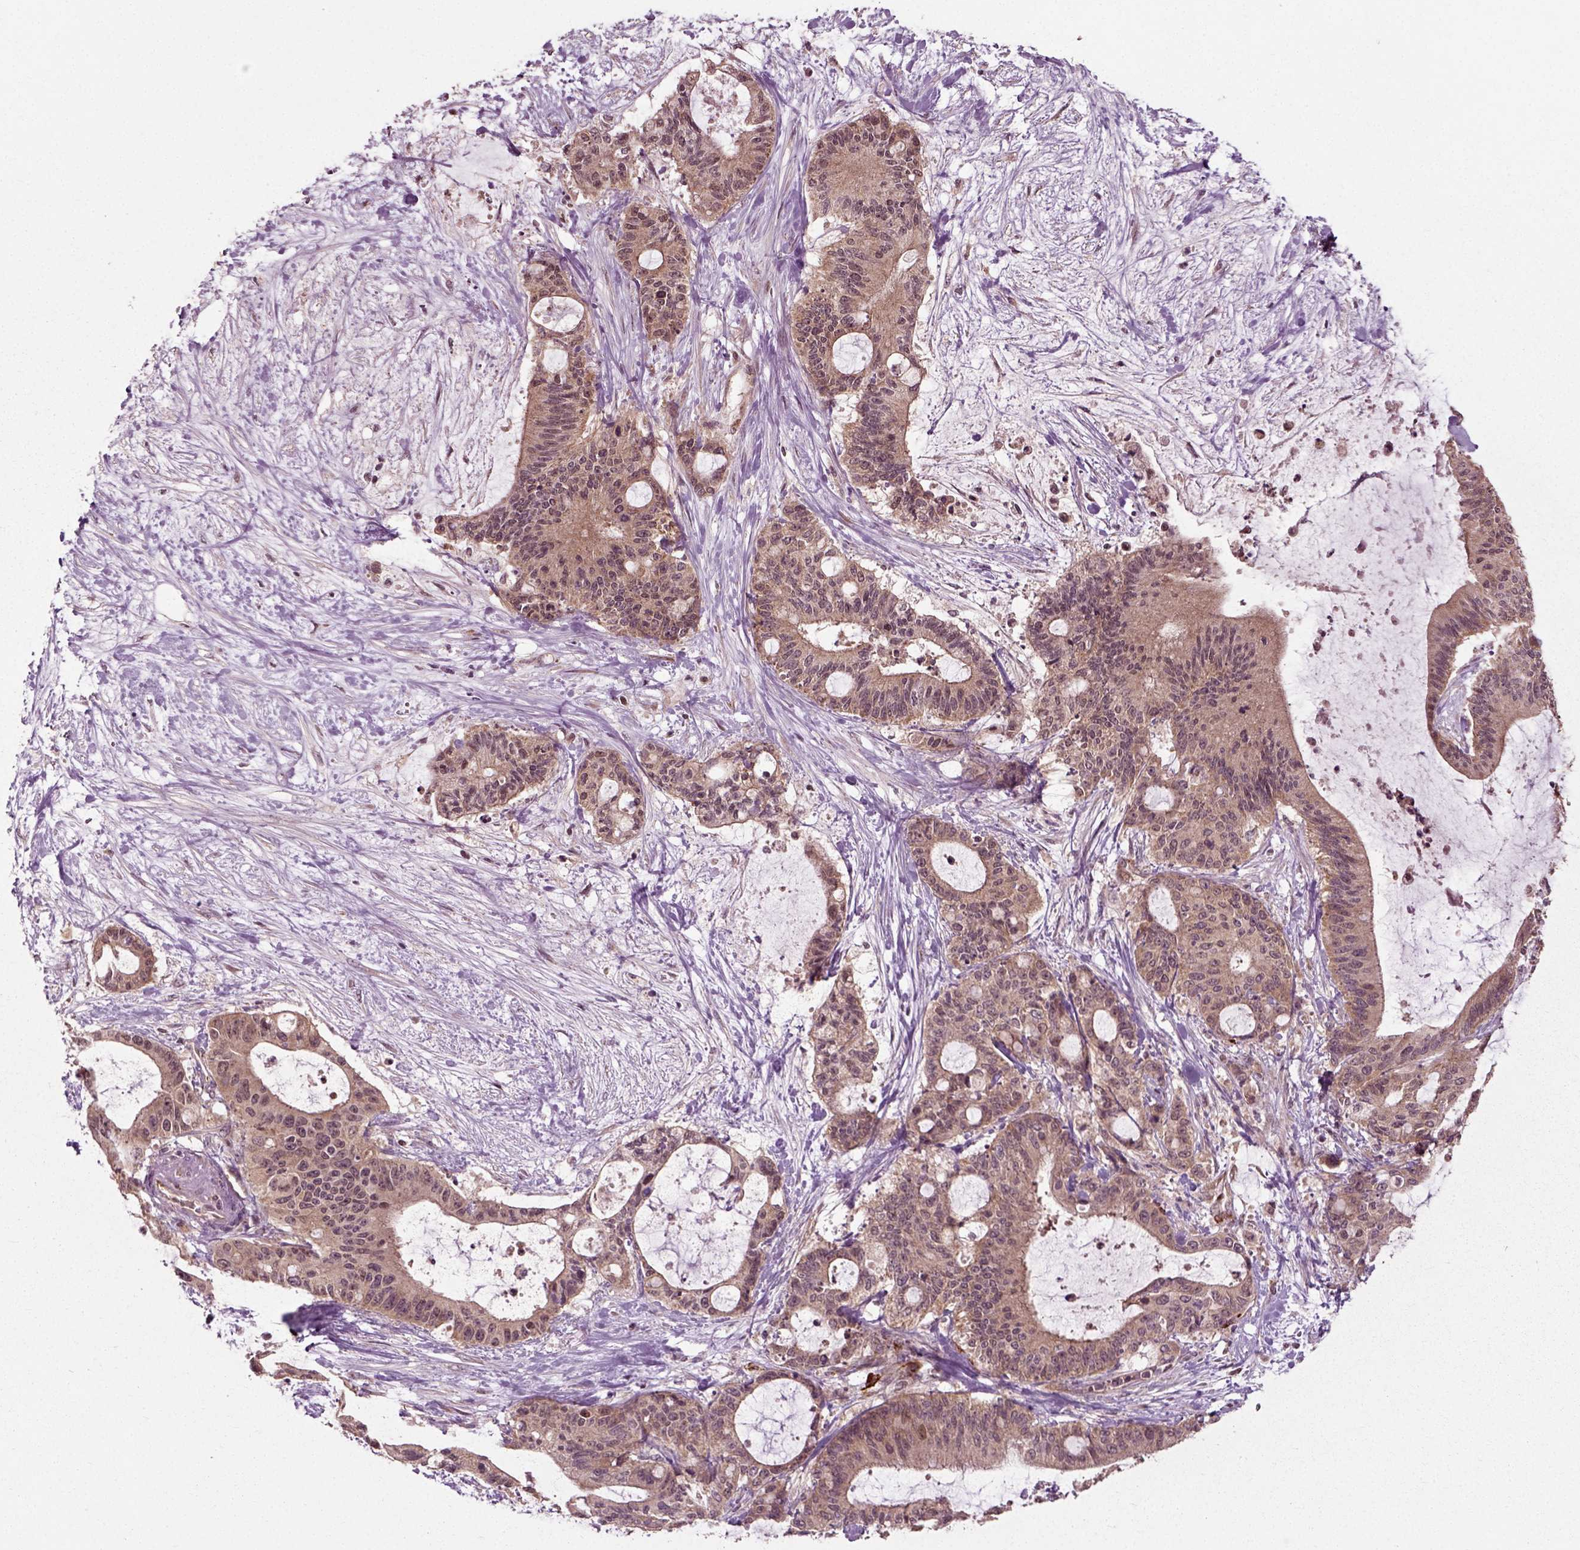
{"staining": {"intensity": "weak", "quantity": ">75%", "location": "cytoplasmic/membranous"}, "tissue": "liver cancer", "cell_type": "Tumor cells", "image_type": "cancer", "snomed": [{"axis": "morphology", "description": "Cholangiocarcinoma"}, {"axis": "topography", "description": "Liver"}], "caption": "Liver cancer (cholangiocarcinoma) stained with a brown dye exhibits weak cytoplasmic/membranous positive expression in about >75% of tumor cells.", "gene": "PLCD3", "patient": {"sex": "female", "age": 73}}